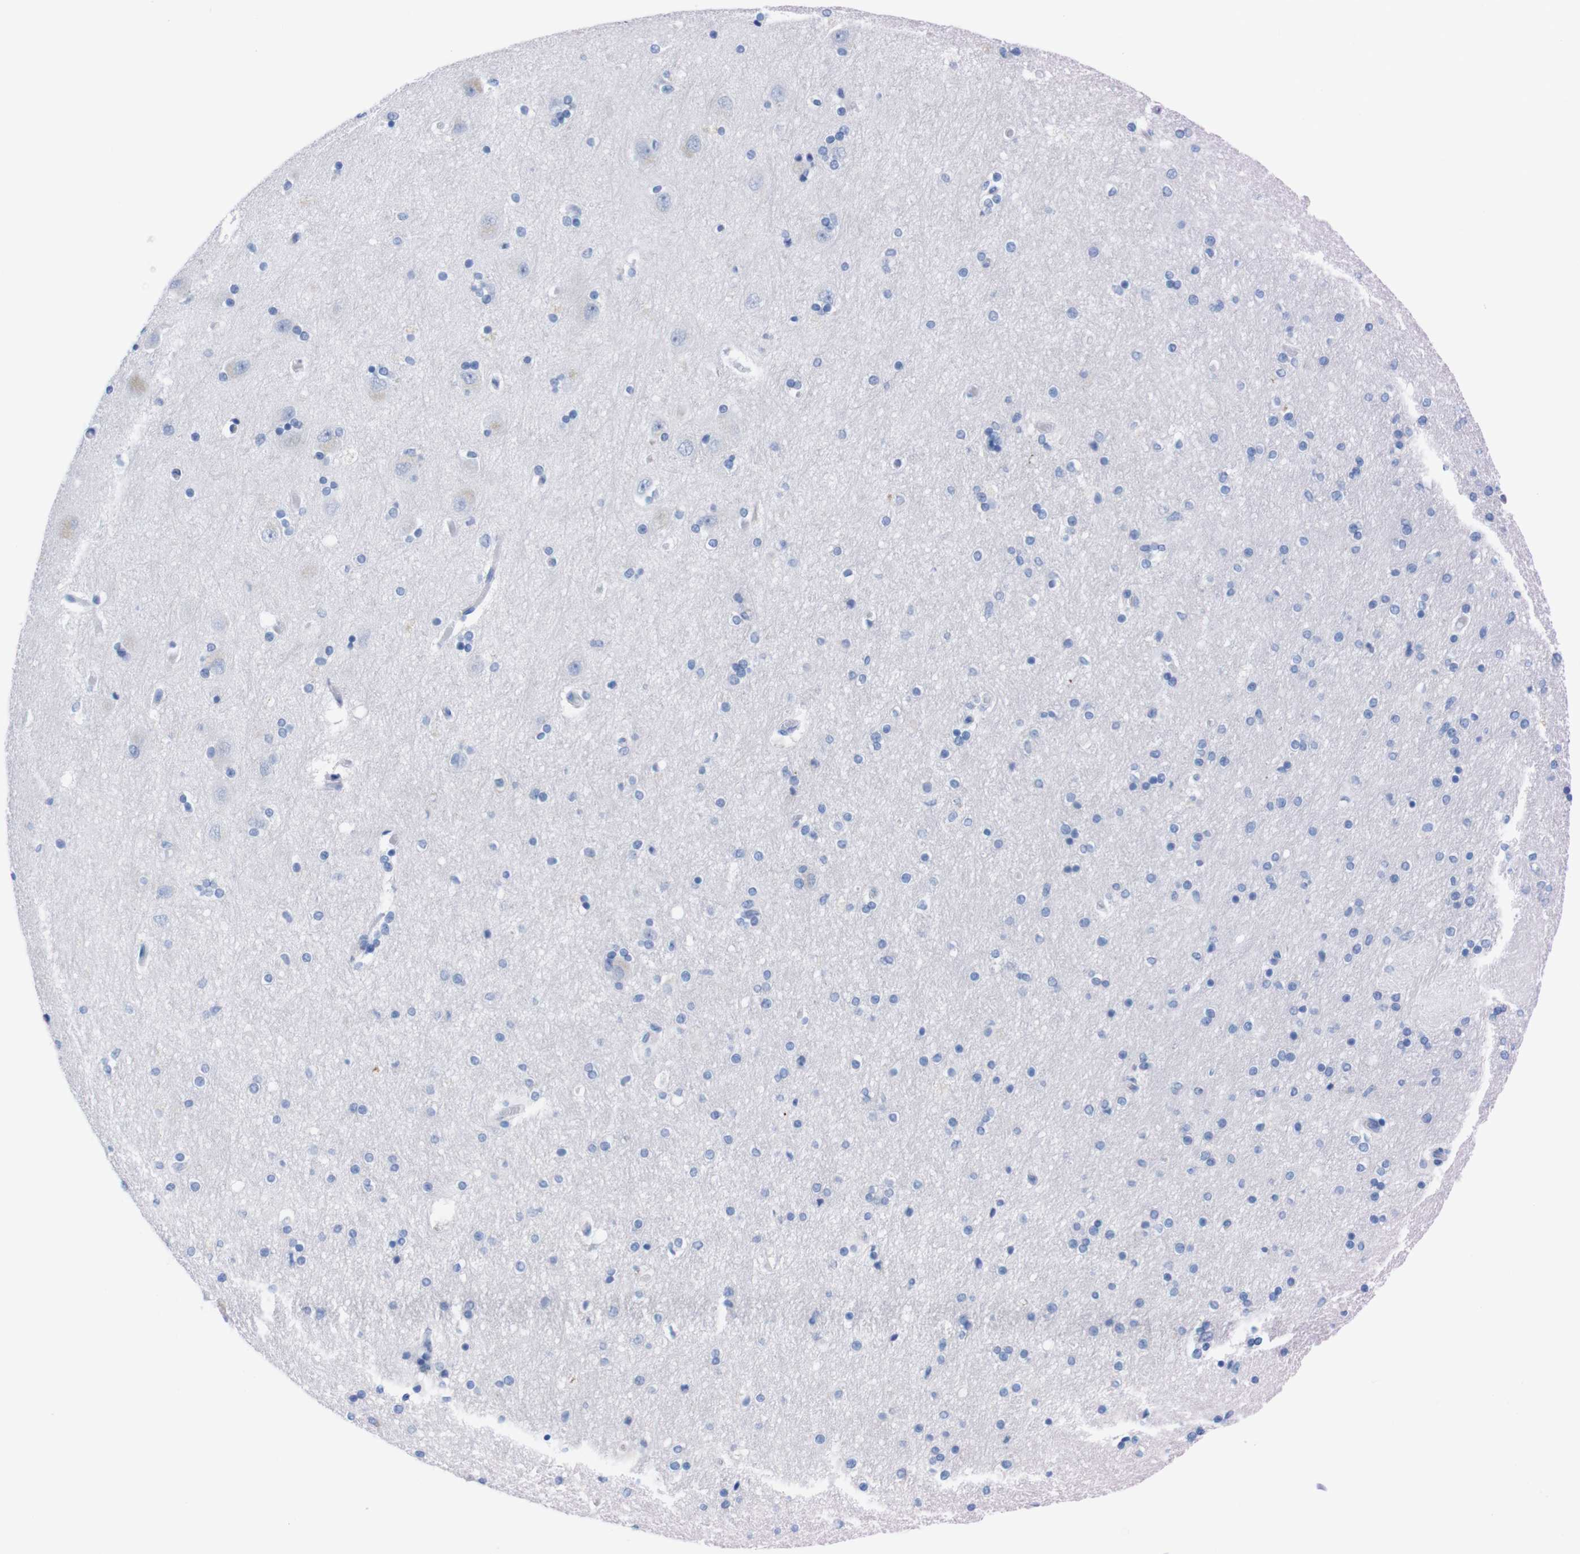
{"staining": {"intensity": "negative", "quantity": "none", "location": "none"}, "tissue": "hippocampus", "cell_type": "Glial cells", "image_type": "normal", "snomed": [{"axis": "morphology", "description": "Normal tissue, NOS"}, {"axis": "topography", "description": "Hippocampus"}], "caption": "A micrograph of hippocampus stained for a protein shows no brown staining in glial cells. (DAB (3,3'-diaminobenzidine) immunohistochemistry with hematoxylin counter stain).", "gene": "TMEM243", "patient": {"sex": "female", "age": 54}}